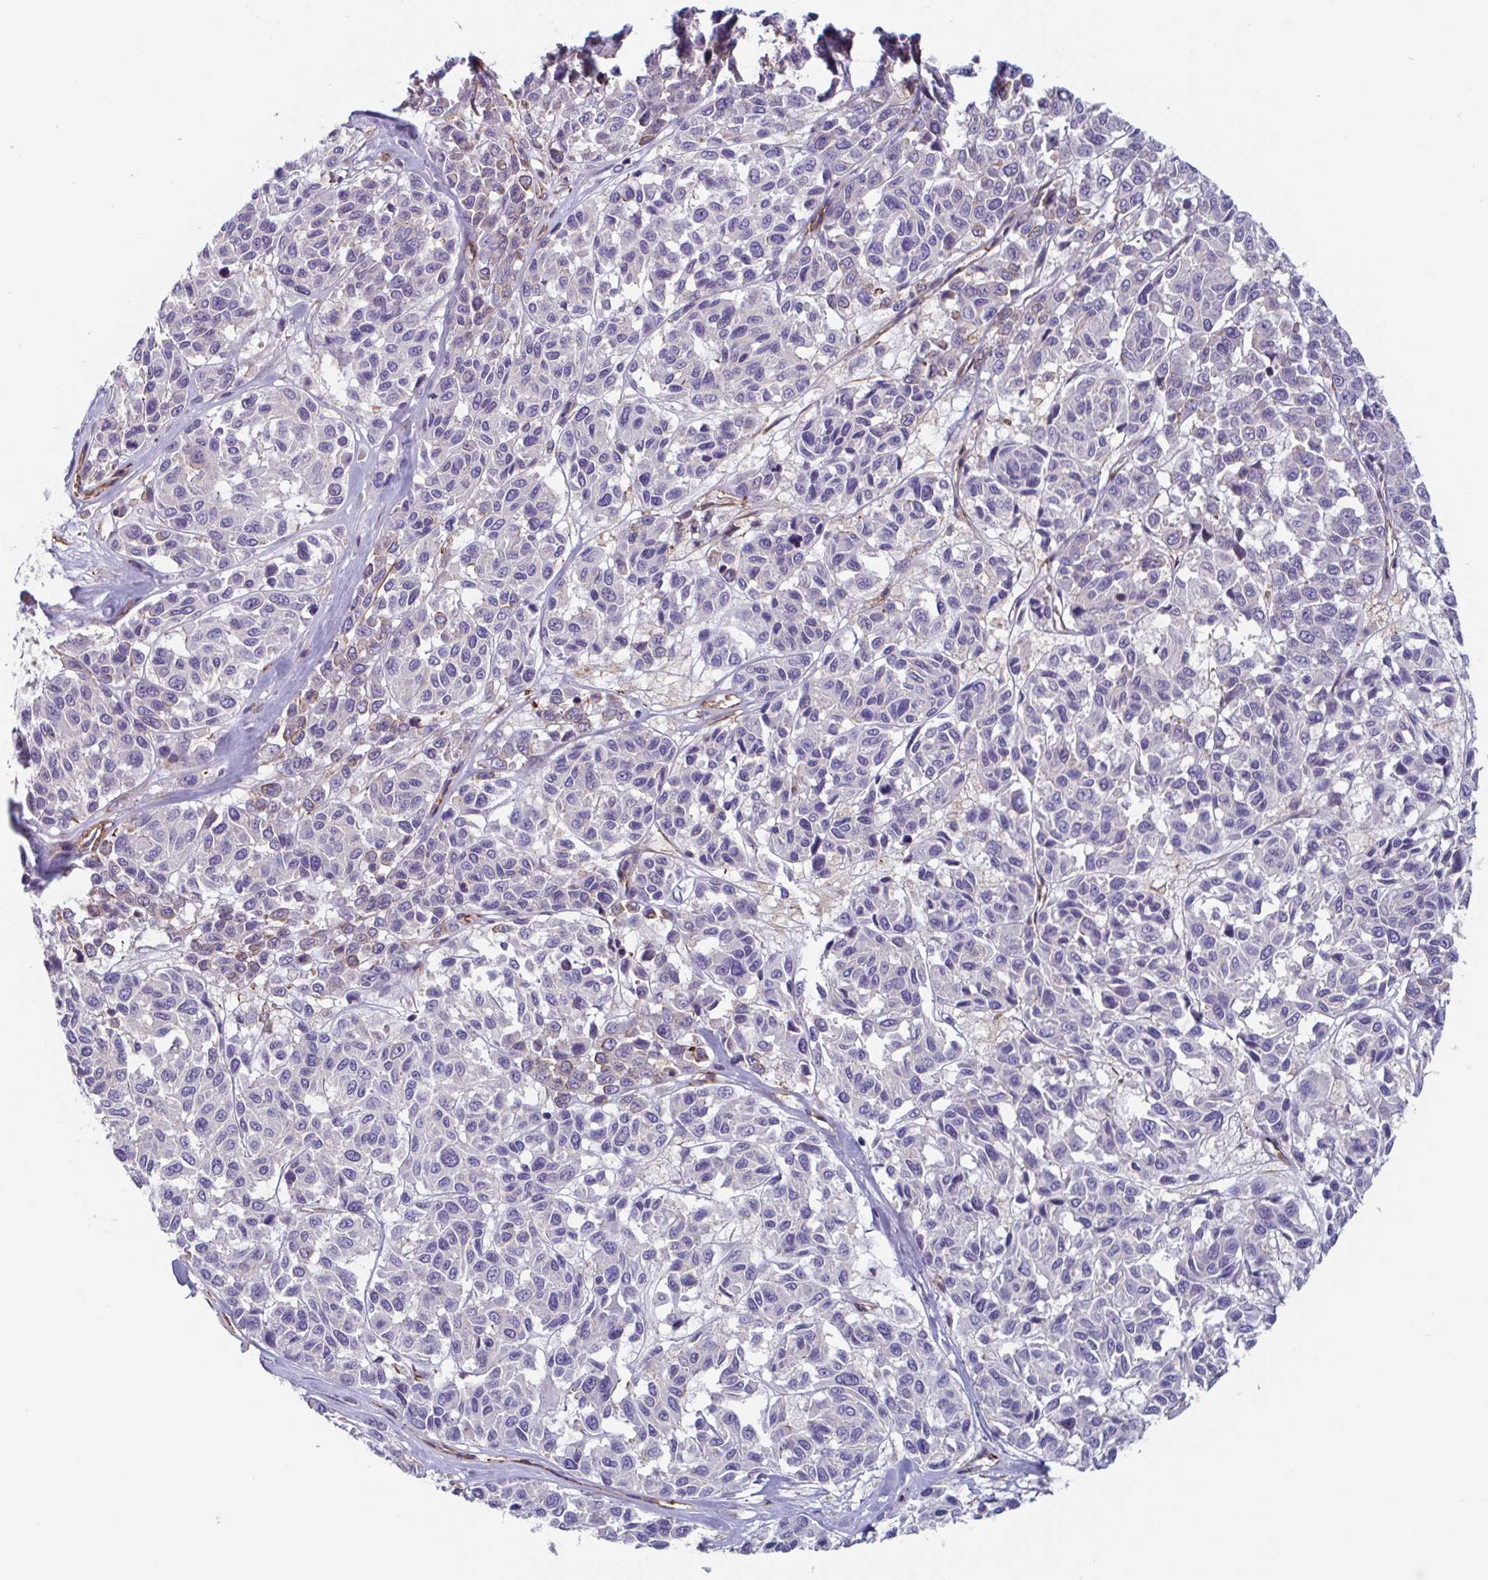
{"staining": {"intensity": "negative", "quantity": "none", "location": "none"}, "tissue": "melanoma", "cell_type": "Tumor cells", "image_type": "cancer", "snomed": [{"axis": "morphology", "description": "Malignant melanoma, NOS"}, {"axis": "topography", "description": "Skin"}], "caption": "There is no significant expression in tumor cells of melanoma.", "gene": "SHISA7", "patient": {"sex": "female", "age": 66}}